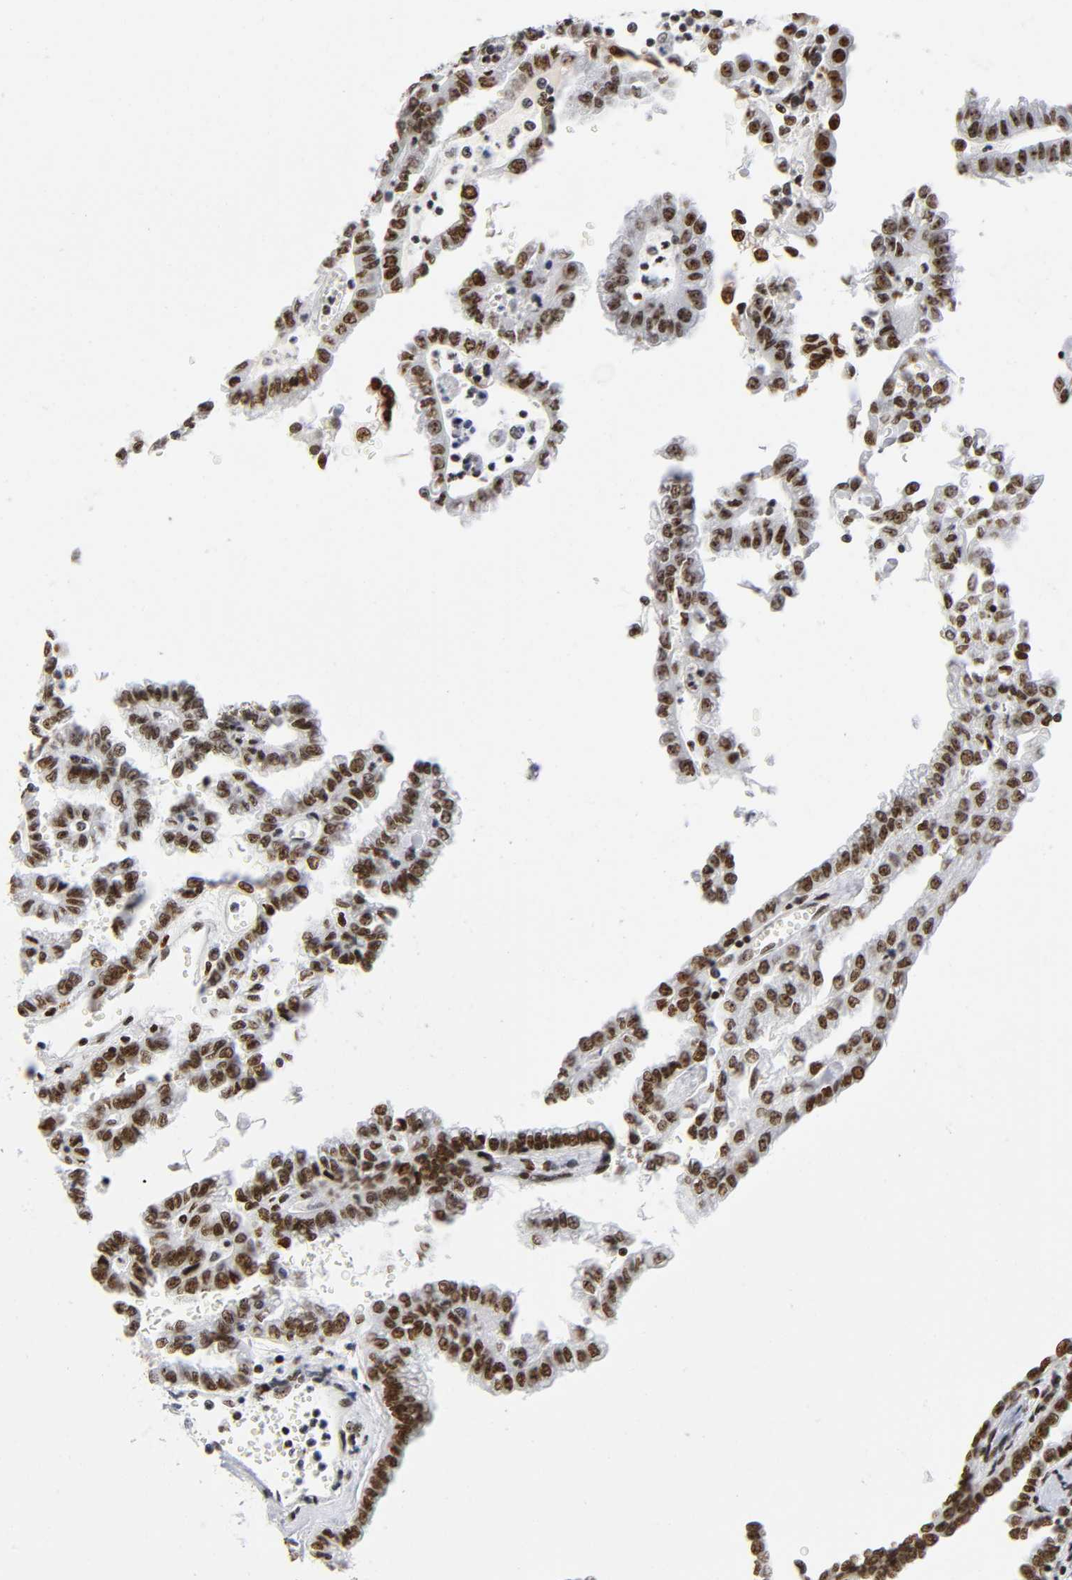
{"staining": {"intensity": "strong", "quantity": ">75%", "location": "nuclear"}, "tissue": "renal cancer", "cell_type": "Tumor cells", "image_type": "cancer", "snomed": [{"axis": "morphology", "description": "Inflammation, NOS"}, {"axis": "morphology", "description": "Adenocarcinoma, NOS"}, {"axis": "topography", "description": "Kidney"}], "caption": "Immunohistochemistry (IHC) staining of renal cancer, which shows high levels of strong nuclear staining in approximately >75% of tumor cells indicating strong nuclear protein staining. The staining was performed using DAB (brown) for protein detection and nuclei were counterstained in hematoxylin (blue).", "gene": "UBTF", "patient": {"sex": "male", "age": 68}}